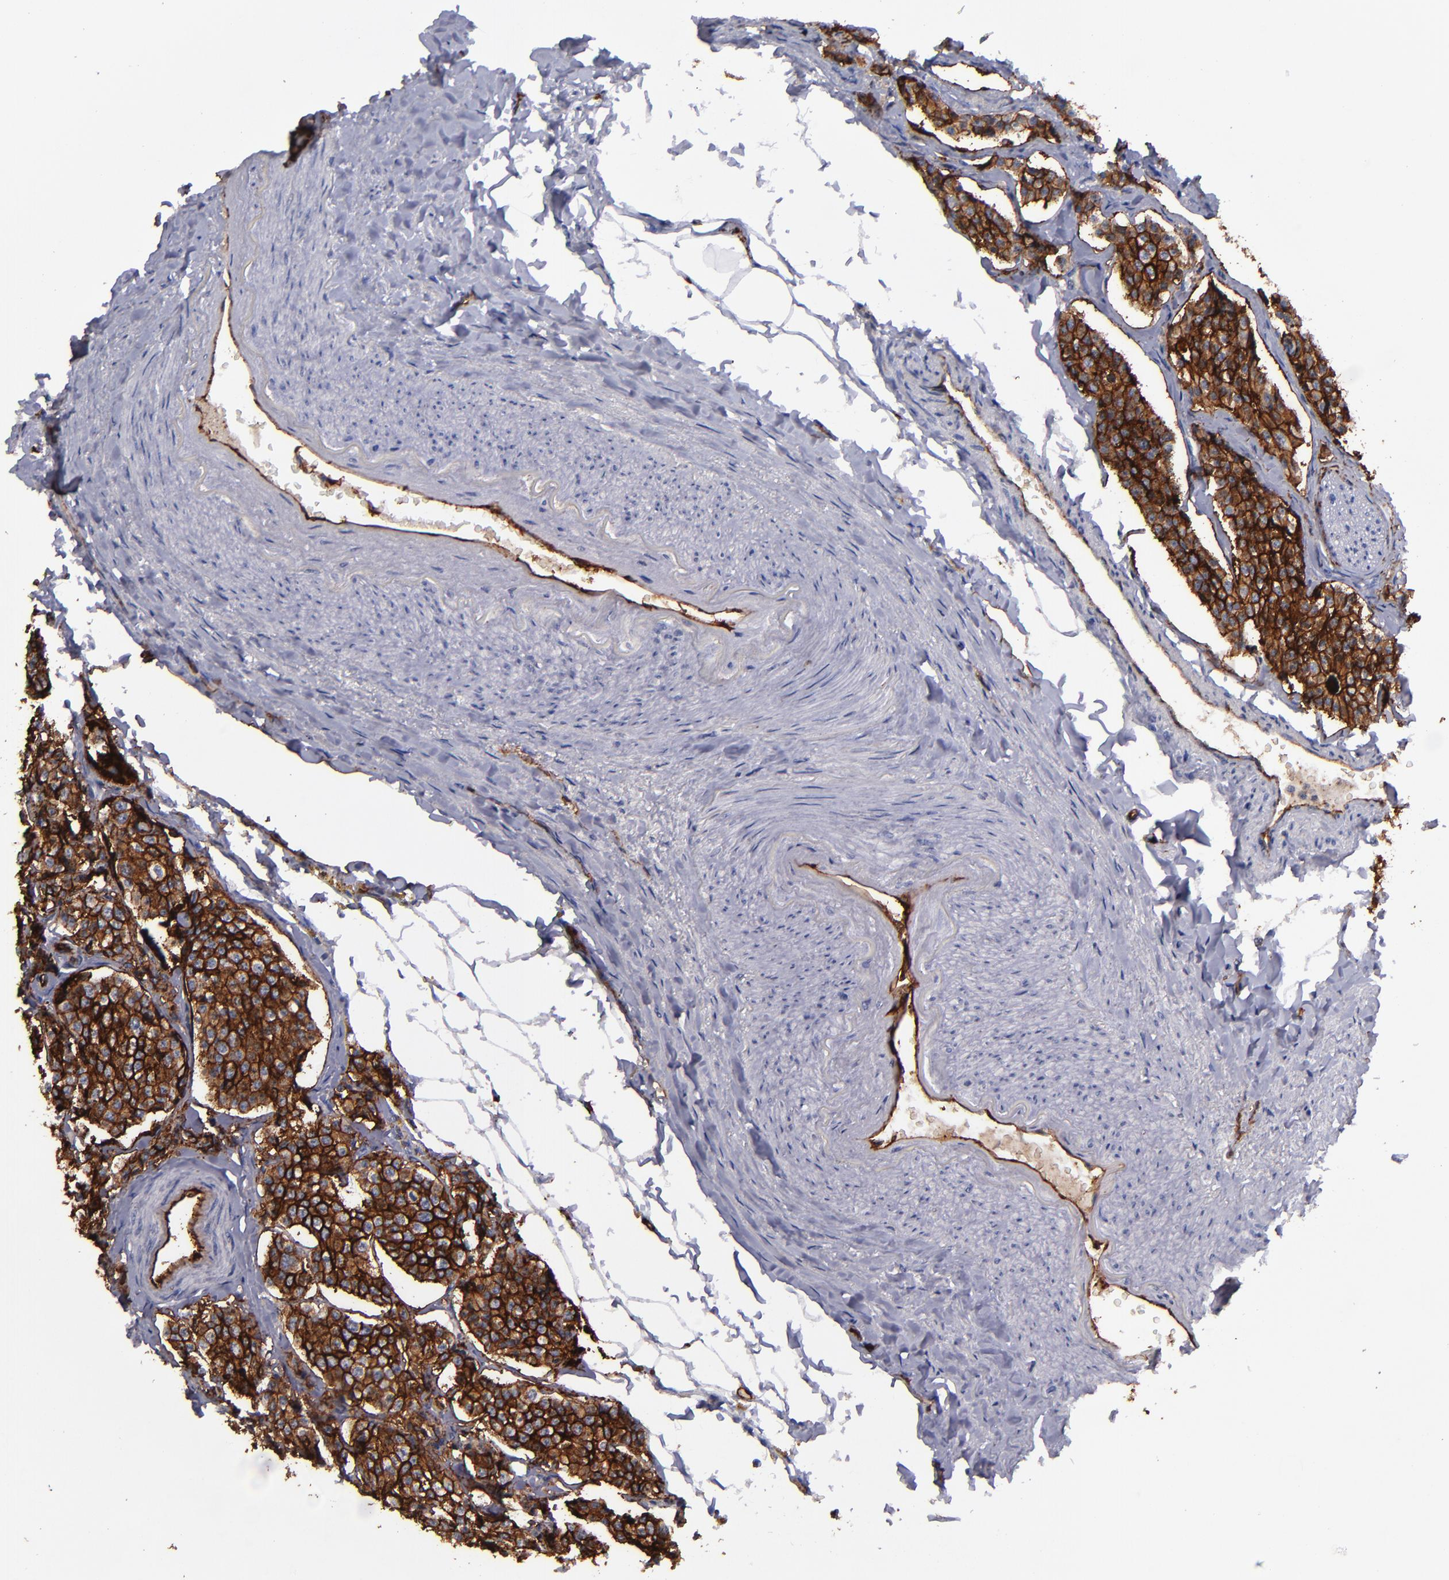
{"staining": {"intensity": "strong", "quantity": ">75%", "location": "cytoplasmic/membranous"}, "tissue": "carcinoid", "cell_type": "Tumor cells", "image_type": "cancer", "snomed": [{"axis": "morphology", "description": "Carcinoid, malignant, NOS"}, {"axis": "topography", "description": "Colon"}], "caption": "The immunohistochemical stain highlights strong cytoplasmic/membranous expression in tumor cells of carcinoid tissue.", "gene": "CLDN5", "patient": {"sex": "female", "age": 61}}